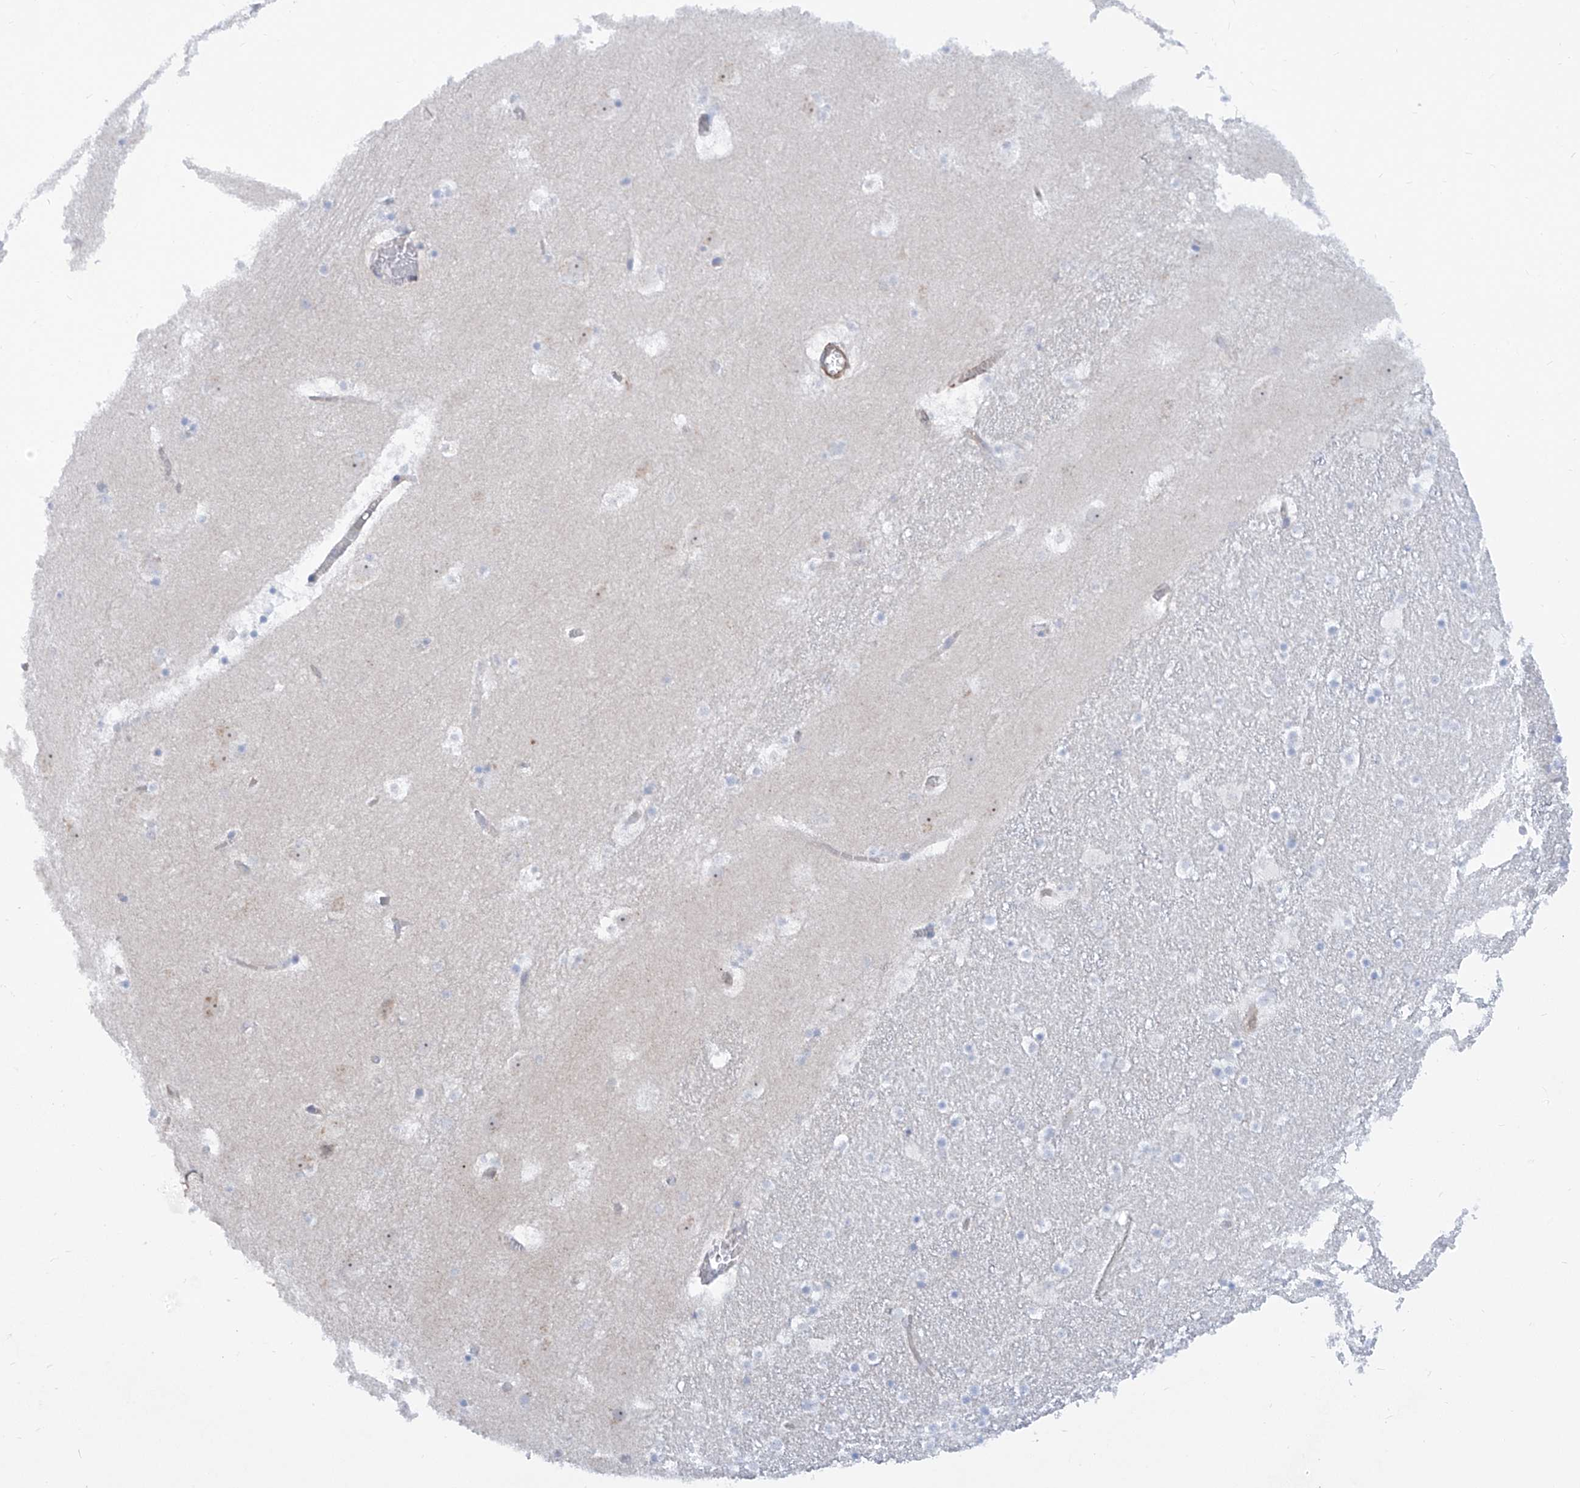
{"staining": {"intensity": "negative", "quantity": "none", "location": "none"}, "tissue": "caudate", "cell_type": "Glial cells", "image_type": "normal", "snomed": [{"axis": "morphology", "description": "Normal tissue, NOS"}, {"axis": "topography", "description": "Lateral ventricle wall"}], "caption": "An immunohistochemistry (IHC) image of unremarkable caudate is shown. There is no staining in glial cells of caudate.", "gene": "ZNF490", "patient": {"sex": "male", "age": 45}}